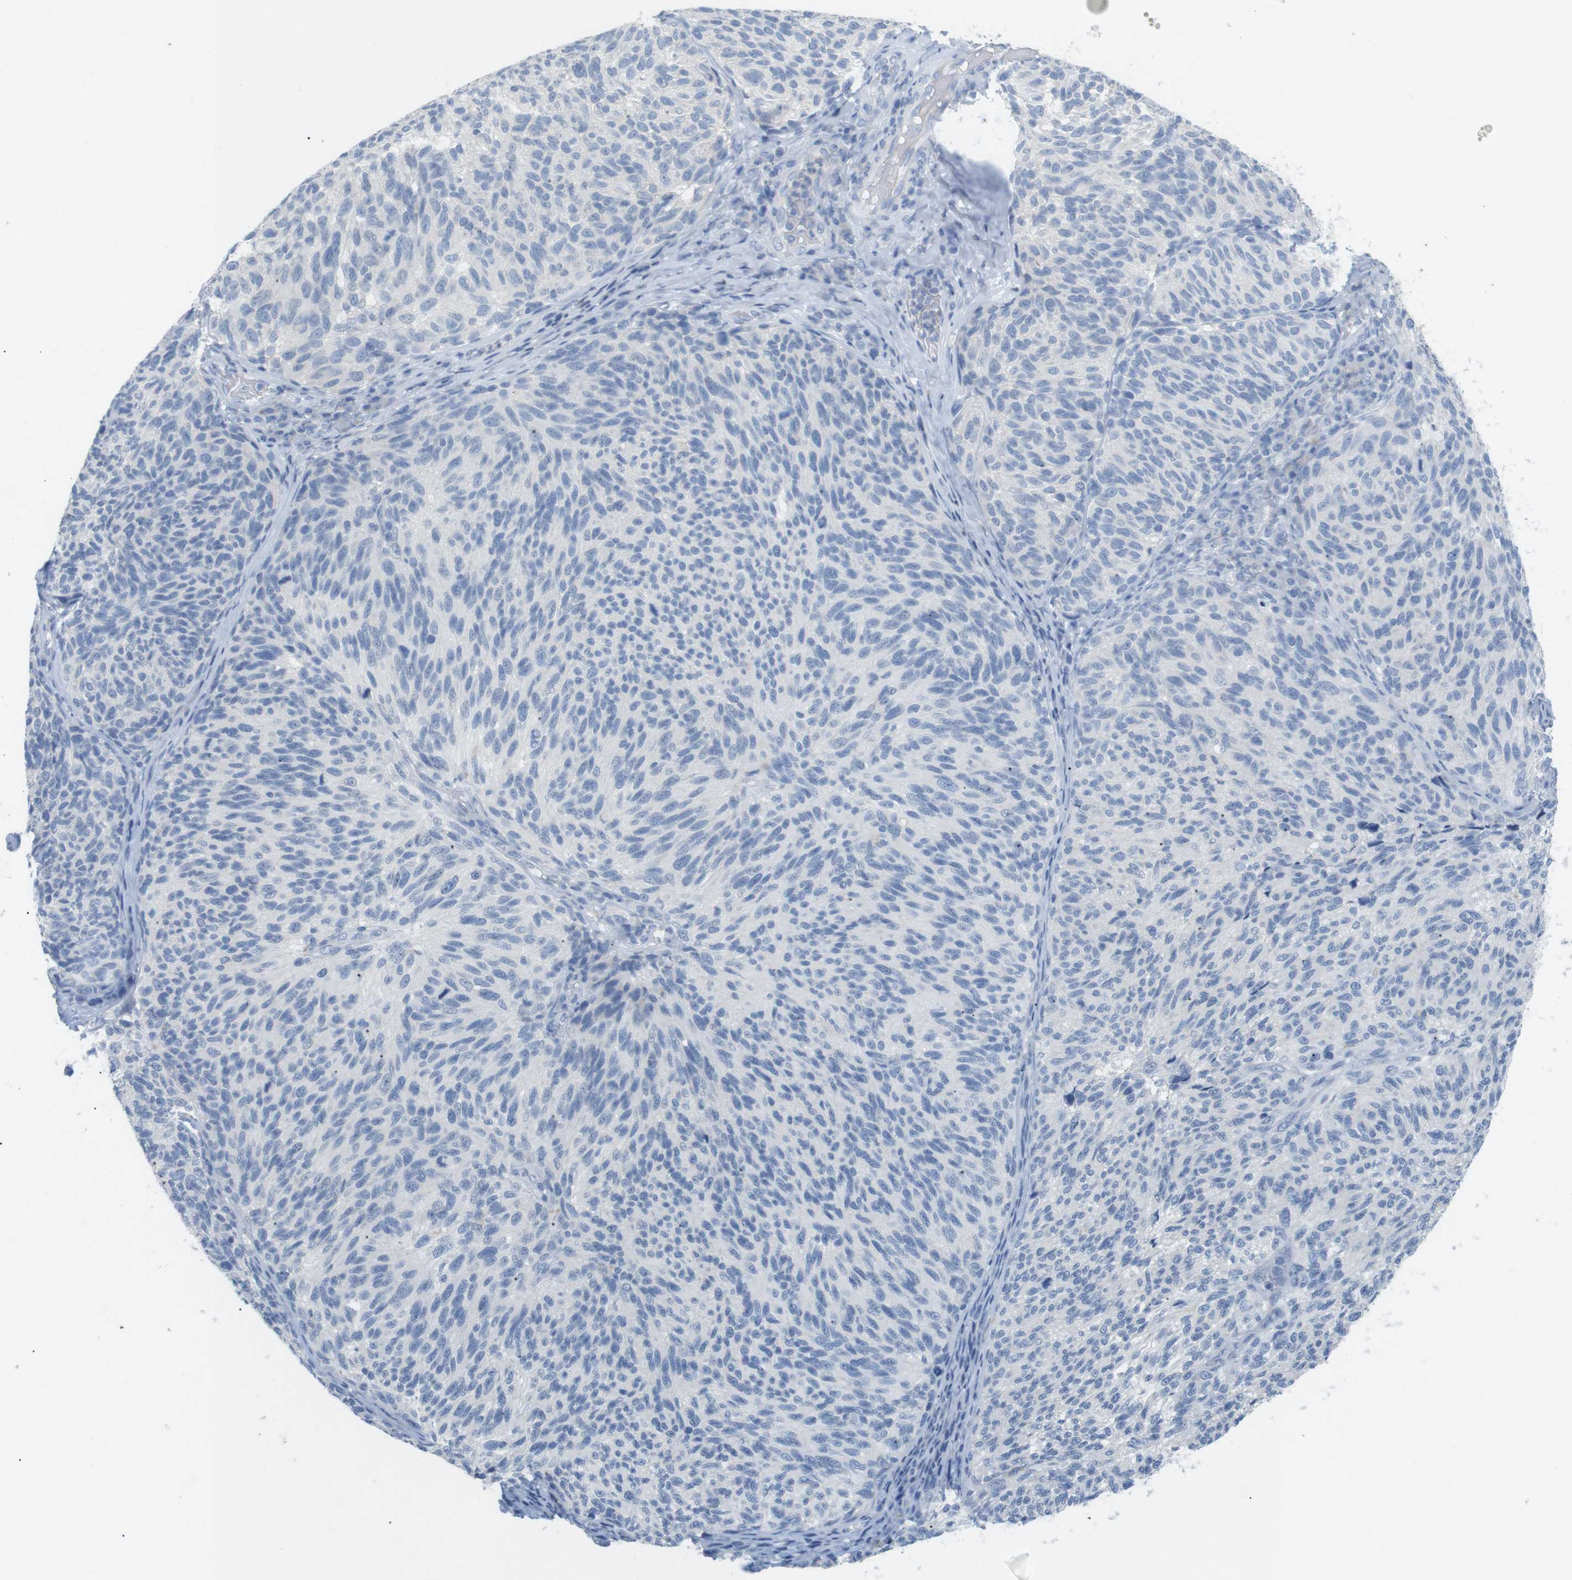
{"staining": {"intensity": "negative", "quantity": "none", "location": "none"}, "tissue": "melanoma", "cell_type": "Tumor cells", "image_type": "cancer", "snomed": [{"axis": "morphology", "description": "Malignant melanoma, NOS"}, {"axis": "topography", "description": "Skin"}], "caption": "Tumor cells are negative for protein expression in human melanoma. (DAB (3,3'-diaminobenzidine) immunohistochemistry visualized using brightfield microscopy, high magnification).", "gene": "HBG2", "patient": {"sex": "female", "age": 73}}